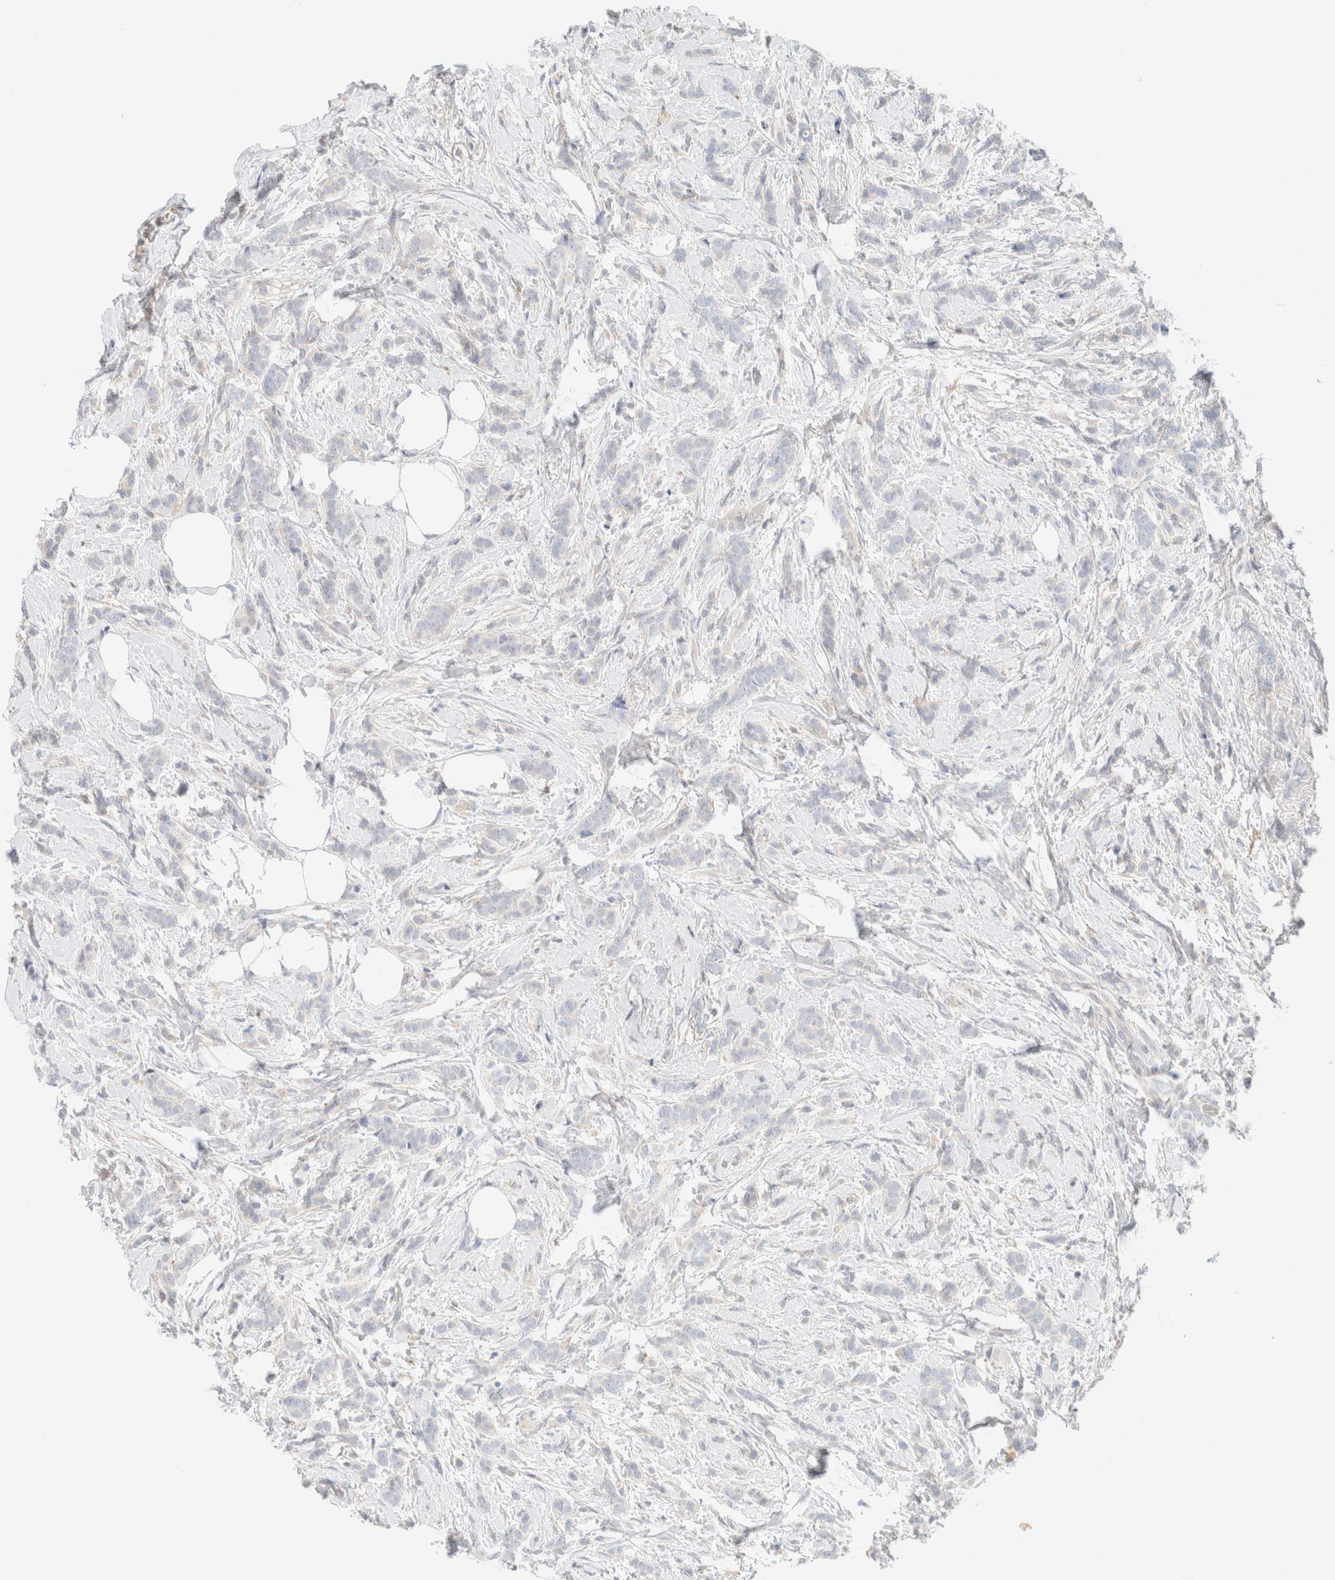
{"staining": {"intensity": "negative", "quantity": "none", "location": "none"}, "tissue": "breast cancer", "cell_type": "Tumor cells", "image_type": "cancer", "snomed": [{"axis": "morphology", "description": "Lobular carcinoma, in situ"}, {"axis": "morphology", "description": "Lobular carcinoma"}, {"axis": "topography", "description": "Breast"}], "caption": "The histopathology image demonstrates no significant positivity in tumor cells of breast cancer. (DAB immunohistochemistry (IHC) visualized using brightfield microscopy, high magnification).", "gene": "SARM1", "patient": {"sex": "female", "age": 41}}